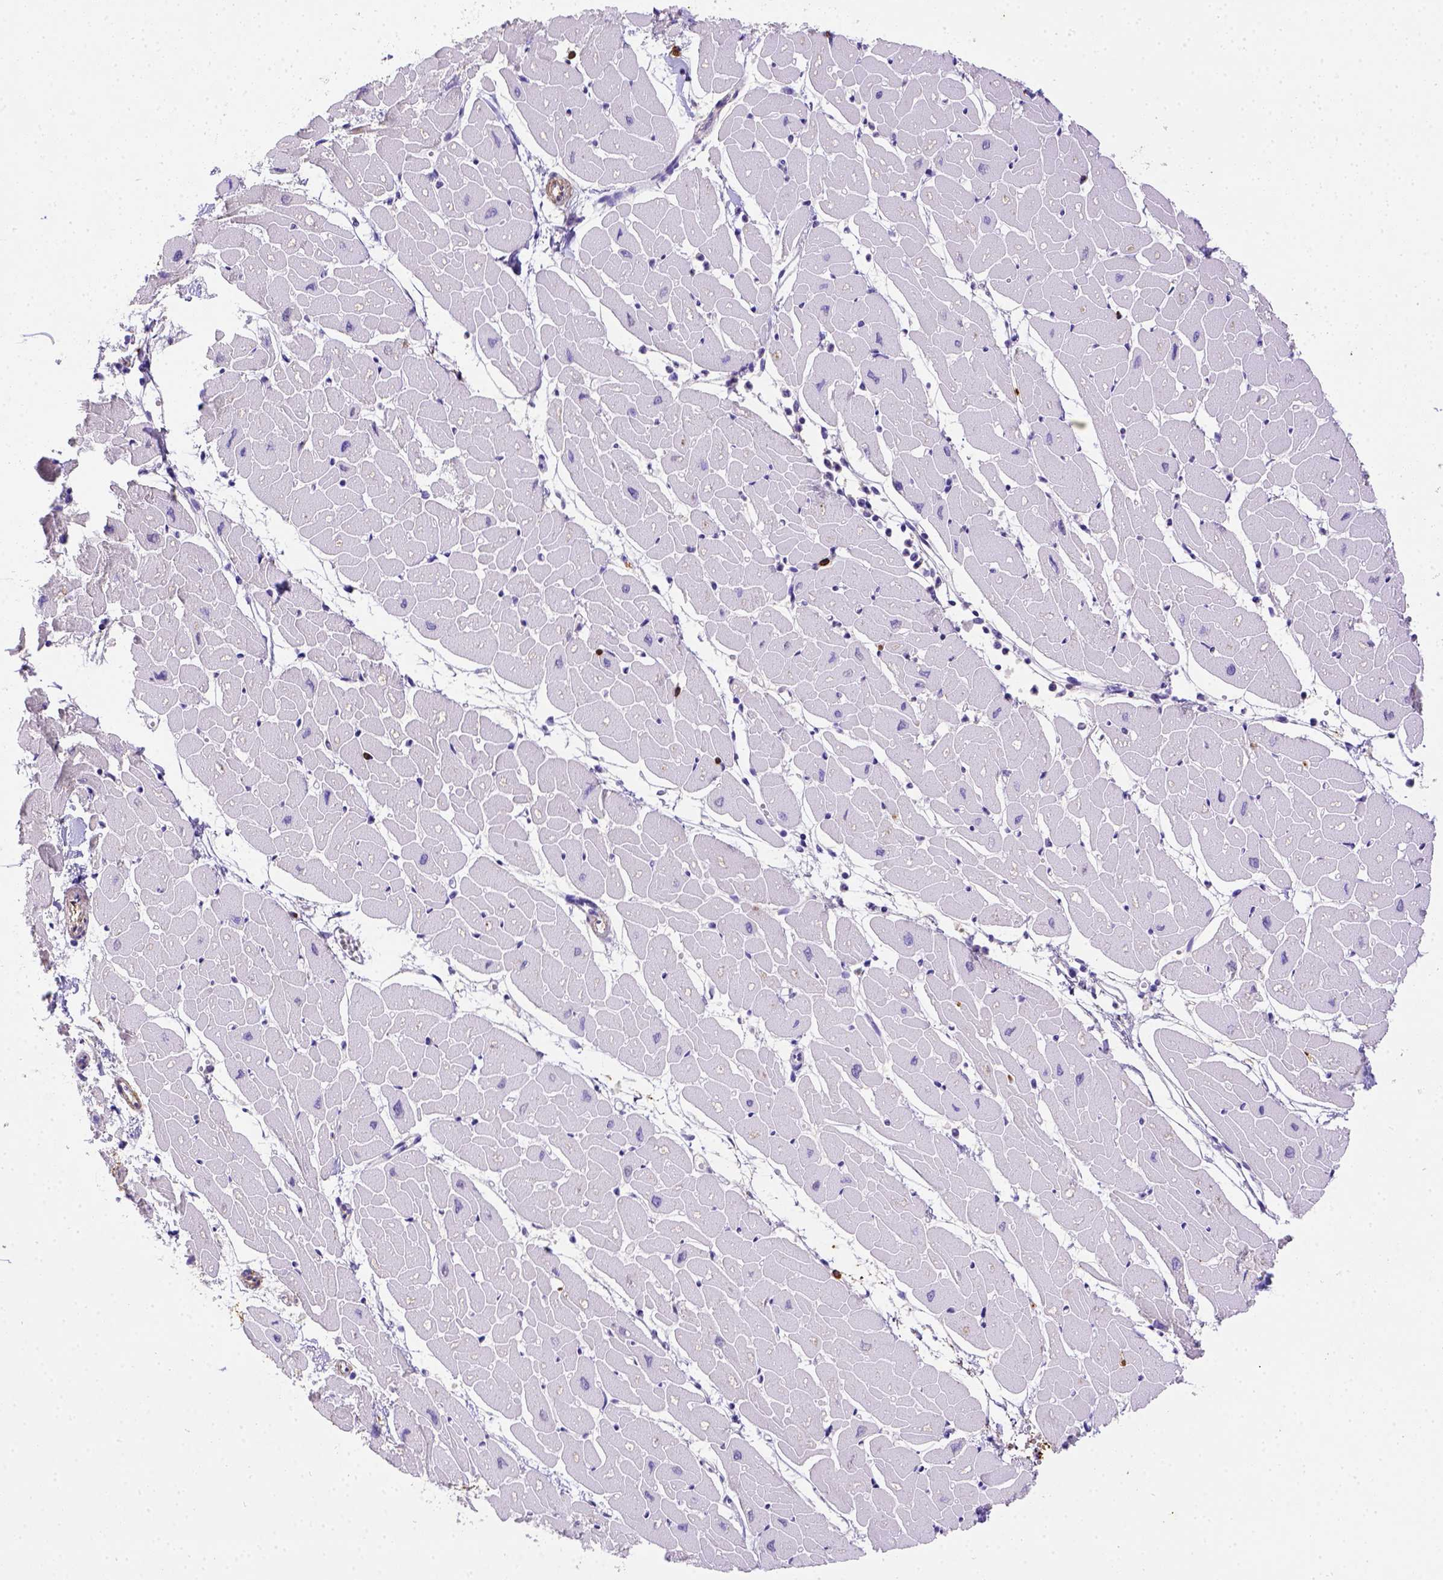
{"staining": {"intensity": "negative", "quantity": "none", "location": "none"}, "tissue": "heart muscle", "cell_type": "Cardiomyocytes", "image_type": "normal", "snomed": [{"axis": "morphology", "description": "Normal tissue, NOS"}, {"axis": "topography", "description": "Heart"}], "caption": "The micrograph demonstrates no significant positivity in cardiomyocytes of heart muscle.", "gene": "B3GAT1", "patient": {"sex": "male", "age": 57}}